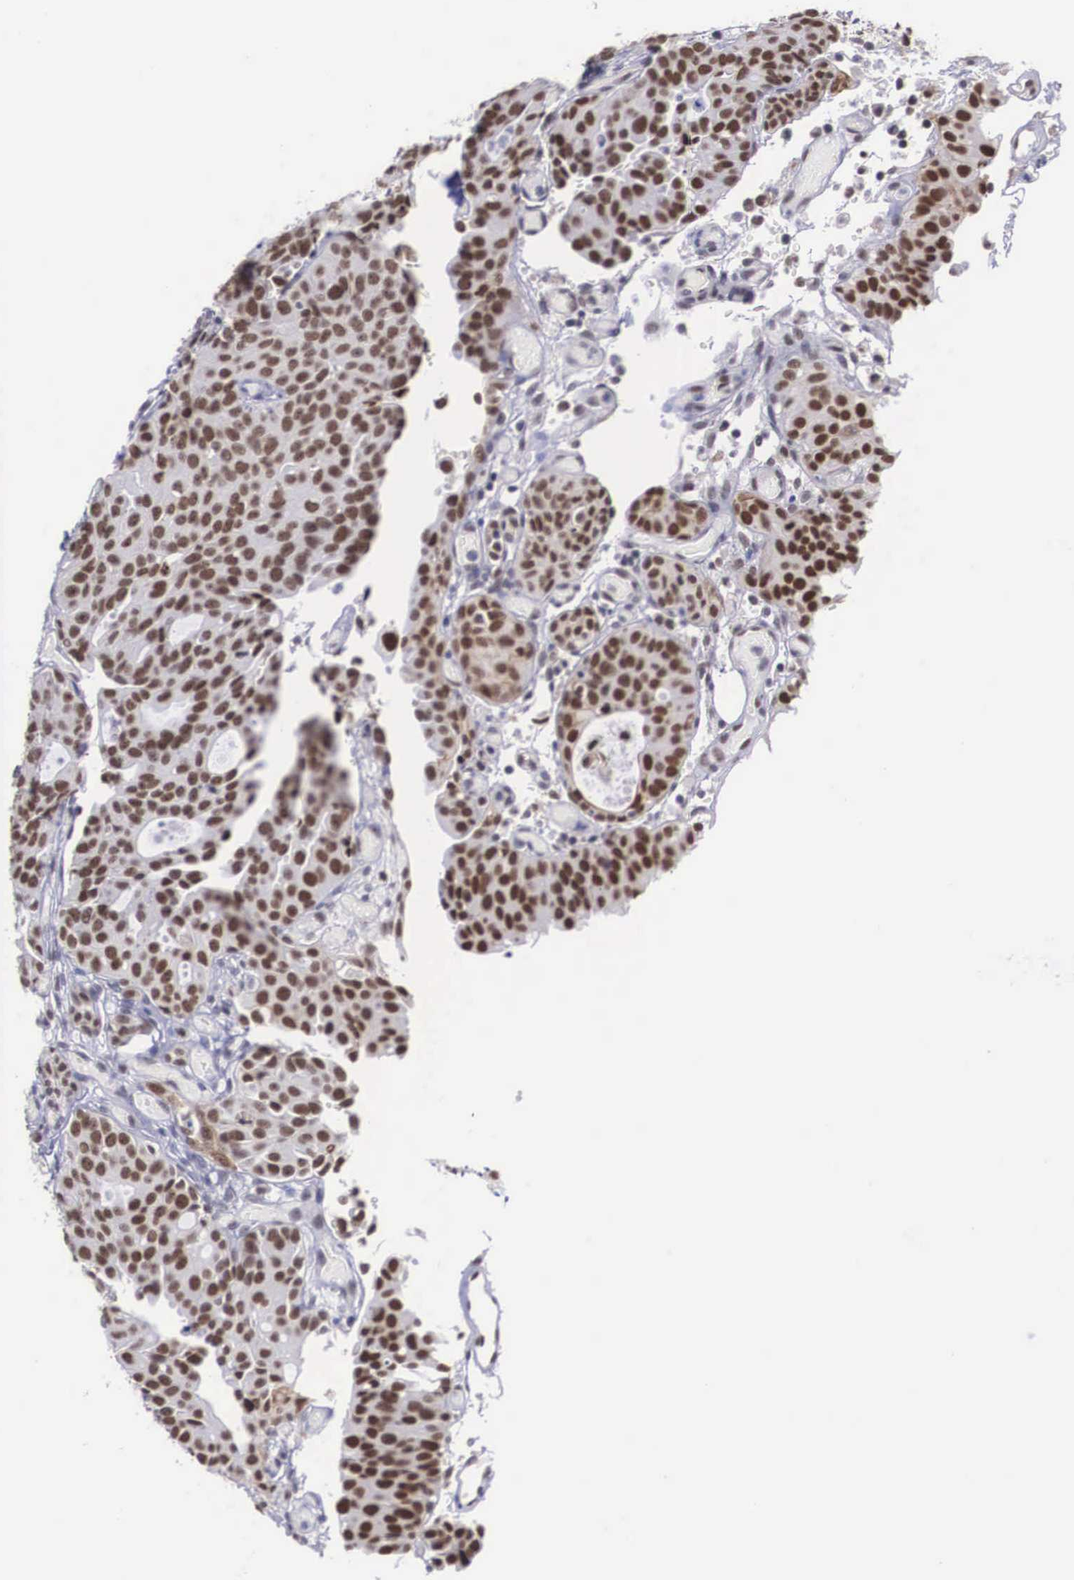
{"staining": {"intensity": "strong", "quantity": ">75%", "location": "nuclear"}, "tissue": "urothelial cancer", "cell_type": "Tumor cells", "image_type": "cancer", "snomed": [{"axis": "morphology", "description": "Urothelial carcinoma, High grade"}, {"axis": "topography", "description": "Urinary bladder"}], "caption": "Human urothelial cancer stained with a brown dye reveals strong nuclear positive staining in approximately >75% of tumor cells.", "gene": "ZNF275", "patient": {"sex": "male", "age": 78}}